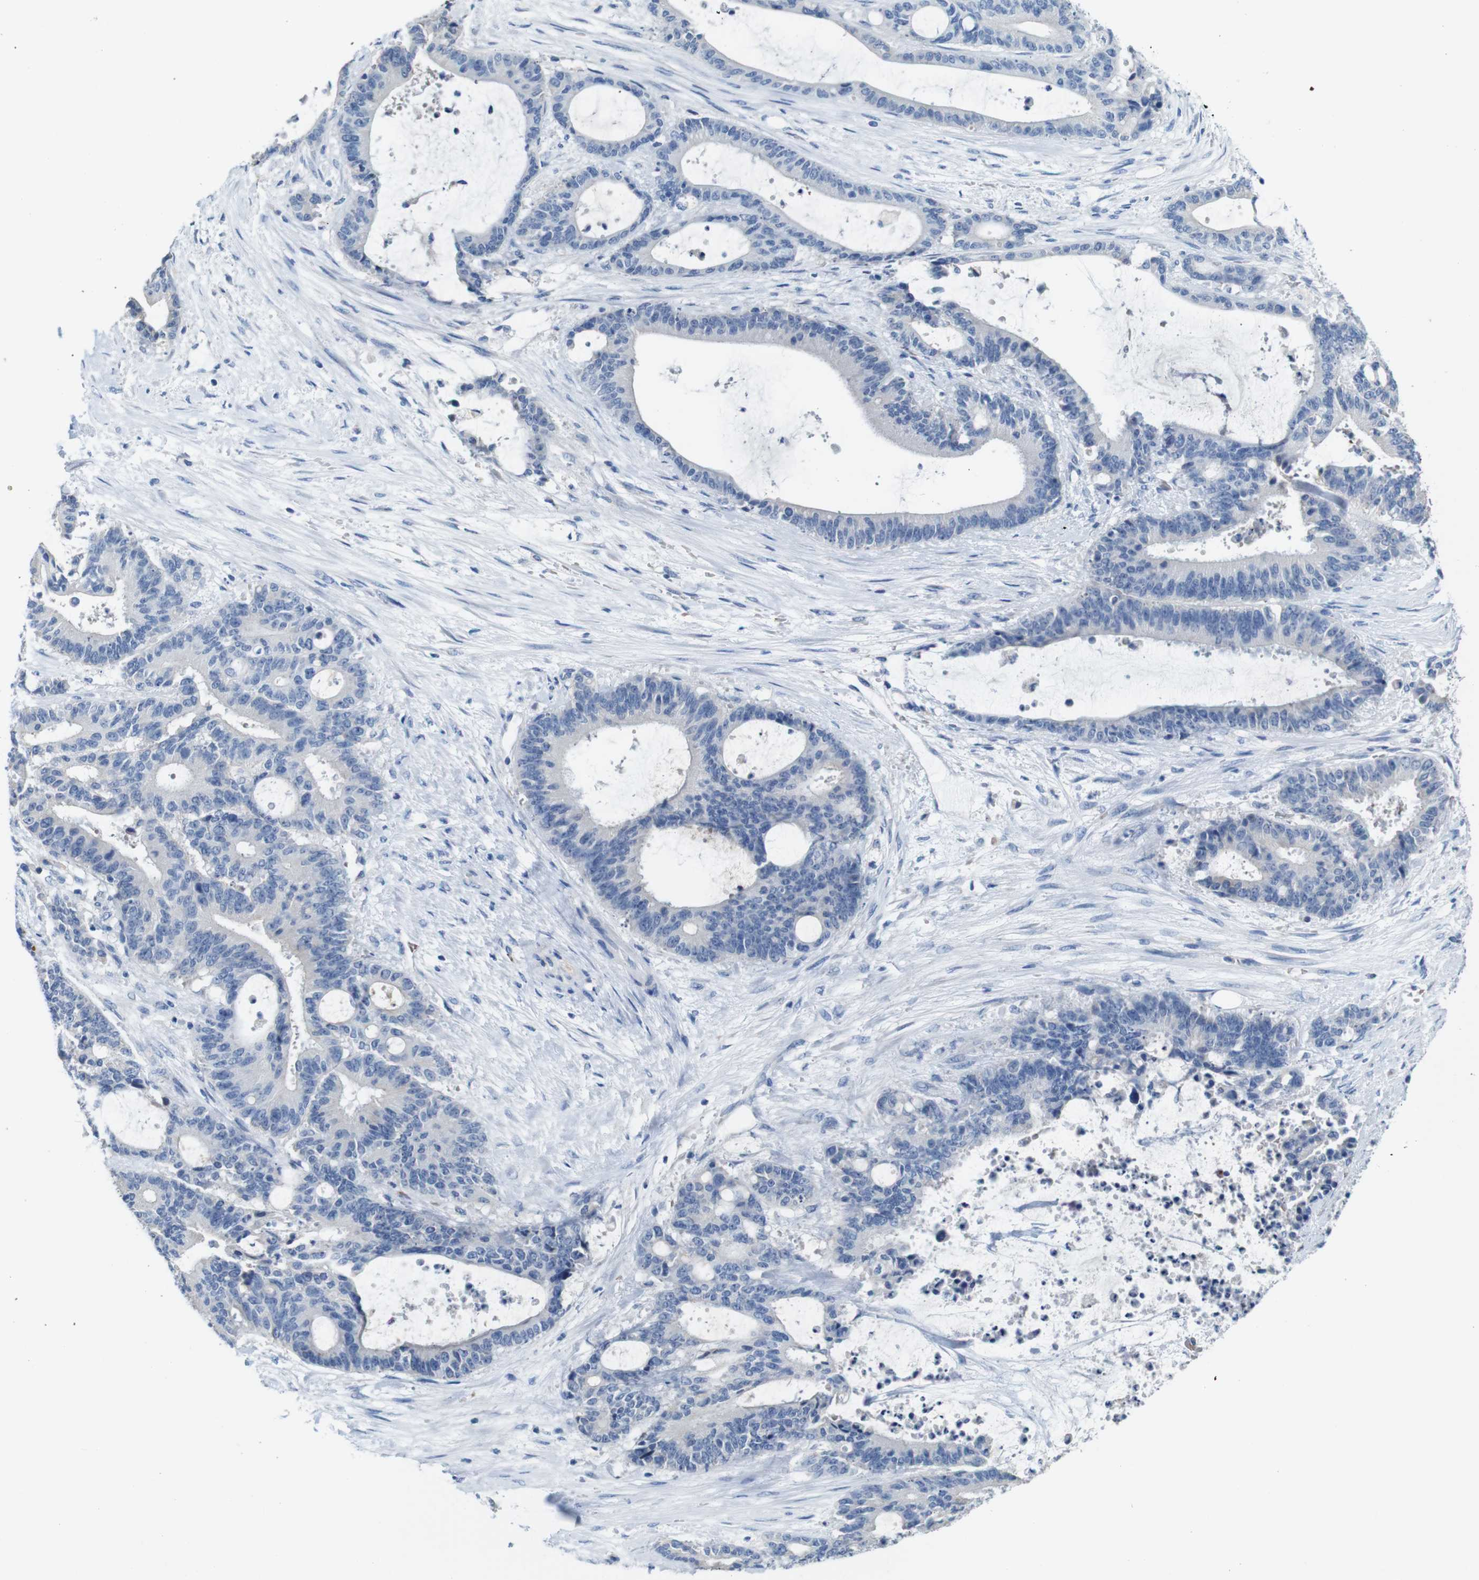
{"staining": {"intensity": "negative", "quantity": "none", "location": "none"}, "tissue": "liver cancer", "cell_type": "Tumor cells", "image_type": "cancer", "snomed": [{"axis": "morphology", "description": "Normal tissue, NOS"}, {"axis": "morphology", "description": "Cholangiocarcinoma"}, {"axis": "topography", "description": "Liver"}, {"axis": "topography", "description": "Peripheral nerve tissue"}], "caption": "Liver cancer was stained to show a protein in brown. There is no significant positivity in tumor cells.", "gene": "IGSF8", "patient": {"sex": "female", "age": 73}}